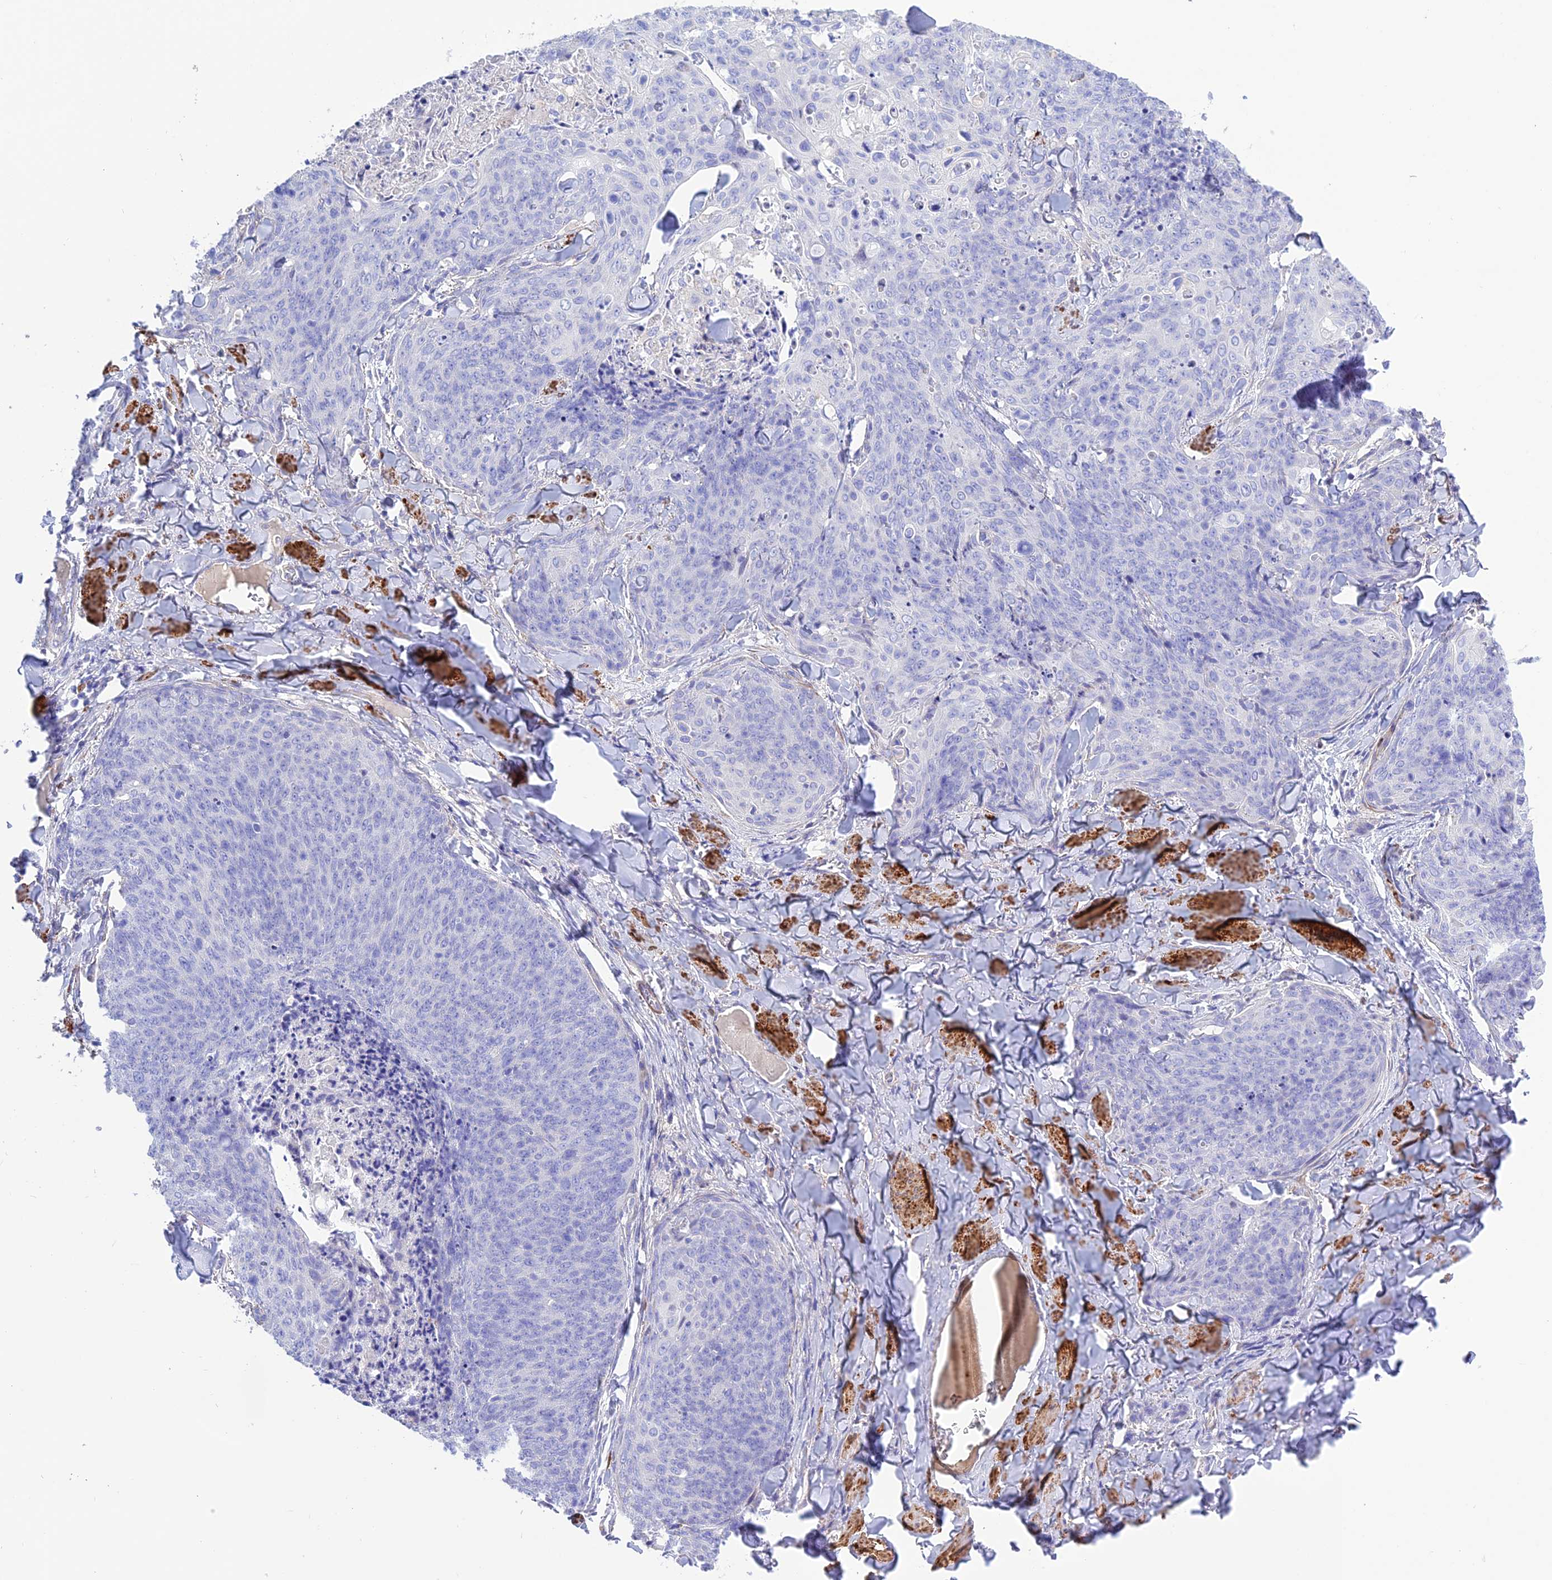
{"staining": {"intensity": "negative", "quantity": "none", "location": "none"}, "tissue": "skin cancer", "cell_type": "Tumor cells", "image_type": "cancer", "snomed": [{"axis": "morphology", "description": "Squamous cell carcinoma, NOS"}, {"axis": "topography", "description": "Skin"}, {"axis": "topography", "description": "Vulva"}], "caption": "There is no significant positivity in tumor cells of skin cancer (squamous cell carcinoma).", "gene": "FRA10AC1", "patient": {"sex": "female", "age": 85}}